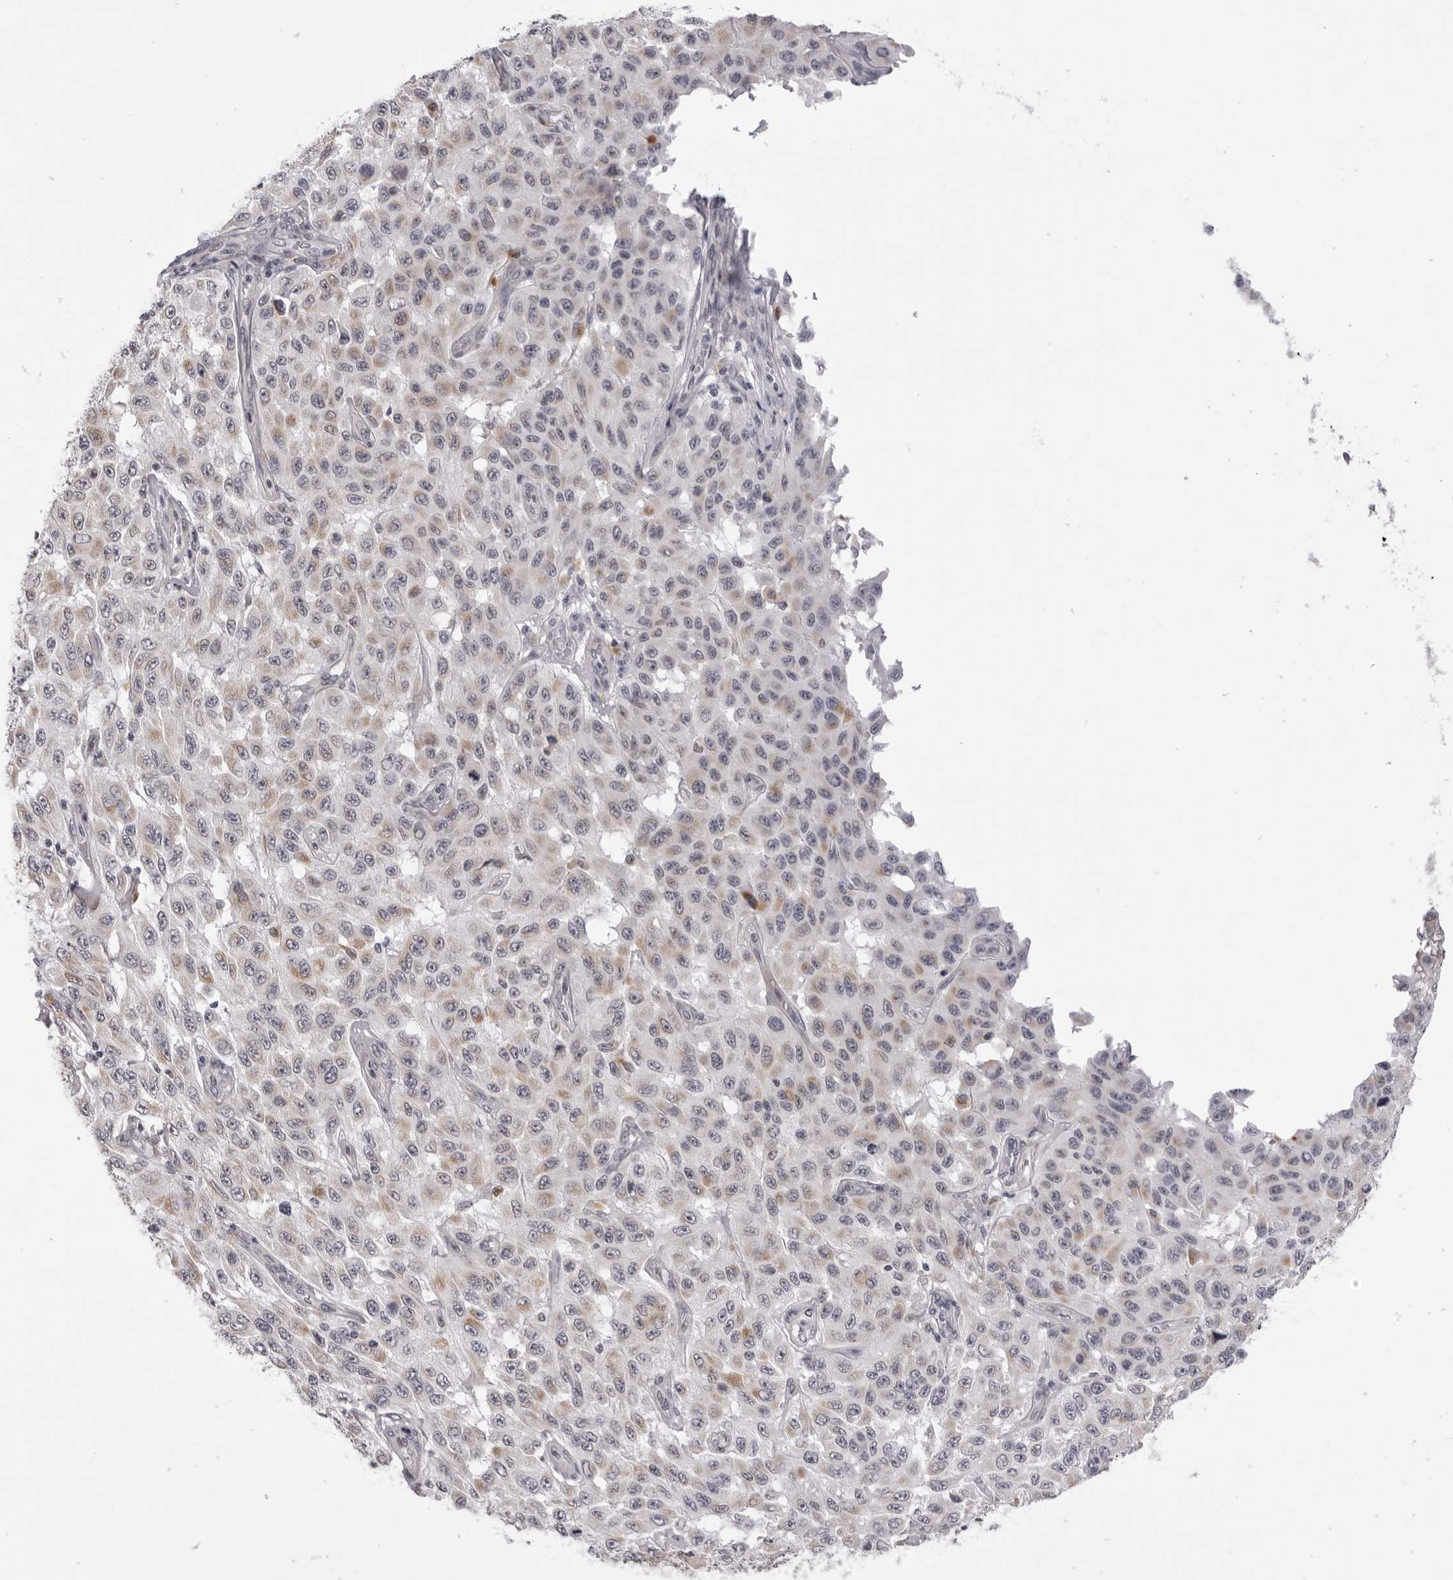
{"staining": {"intensity": "moderate", "quantity": "25%-75%", "location": "cytoplasmic/membranous"}, "tissue": "melanoma", "cell_type": "Tumor cells", "image_type": "cancer", "snomed": [{"axis": "morphology", "description": "Malignant melanoma, NOS"}, {"axis": "topography", "description": "Skin"}], "caption": "Protein expression by immunohistochemistry (IHC) reveals moderate cytoplasmic/membranous staining in about 25%-75% of tumor cells in melanoma.", "gene": "SUGCT", "patient": {"sex": "male", "age": 30}}